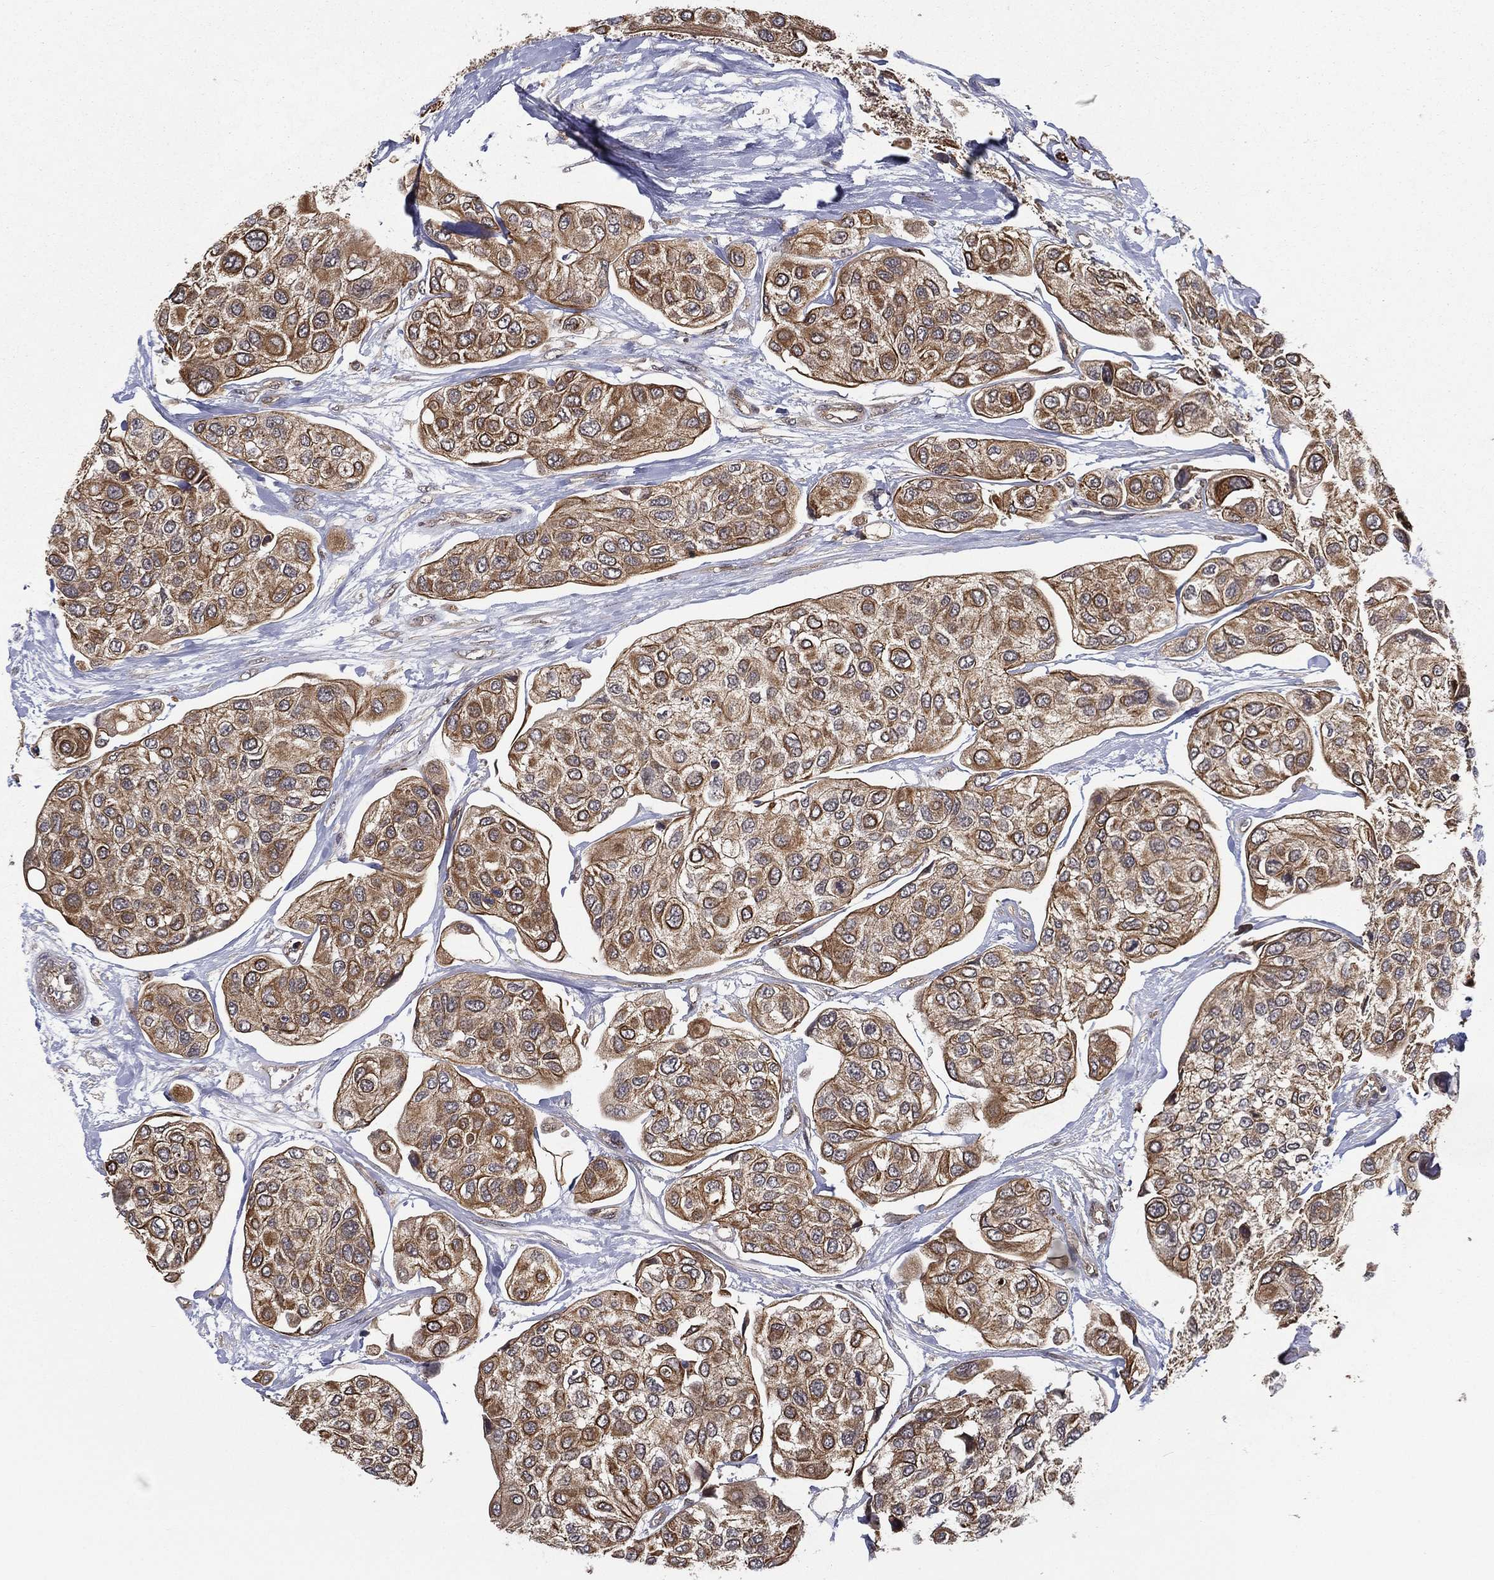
{"staining": {"intensity": "moderate", "quantity": ">75%", "location": "cytoplasmic/membranous"}, "tissue": "urothelial cancer", "cell_type": "Tumor cells", "image_type": "cancer", "snomed": [{"axis": "morphology", "description": "Urothelial carcinoma, High grade"}, {"axis": "topography", "description": "Urinary bladder"}], "caption": "Human high-grade urothelial carcinoma stained with a brown dye displays moderate cytoplasmic/membranous positive expression in approximately >75% of tumor cells.", "gene": "UACA", "patient": {"sex": "male", "age": 77}}